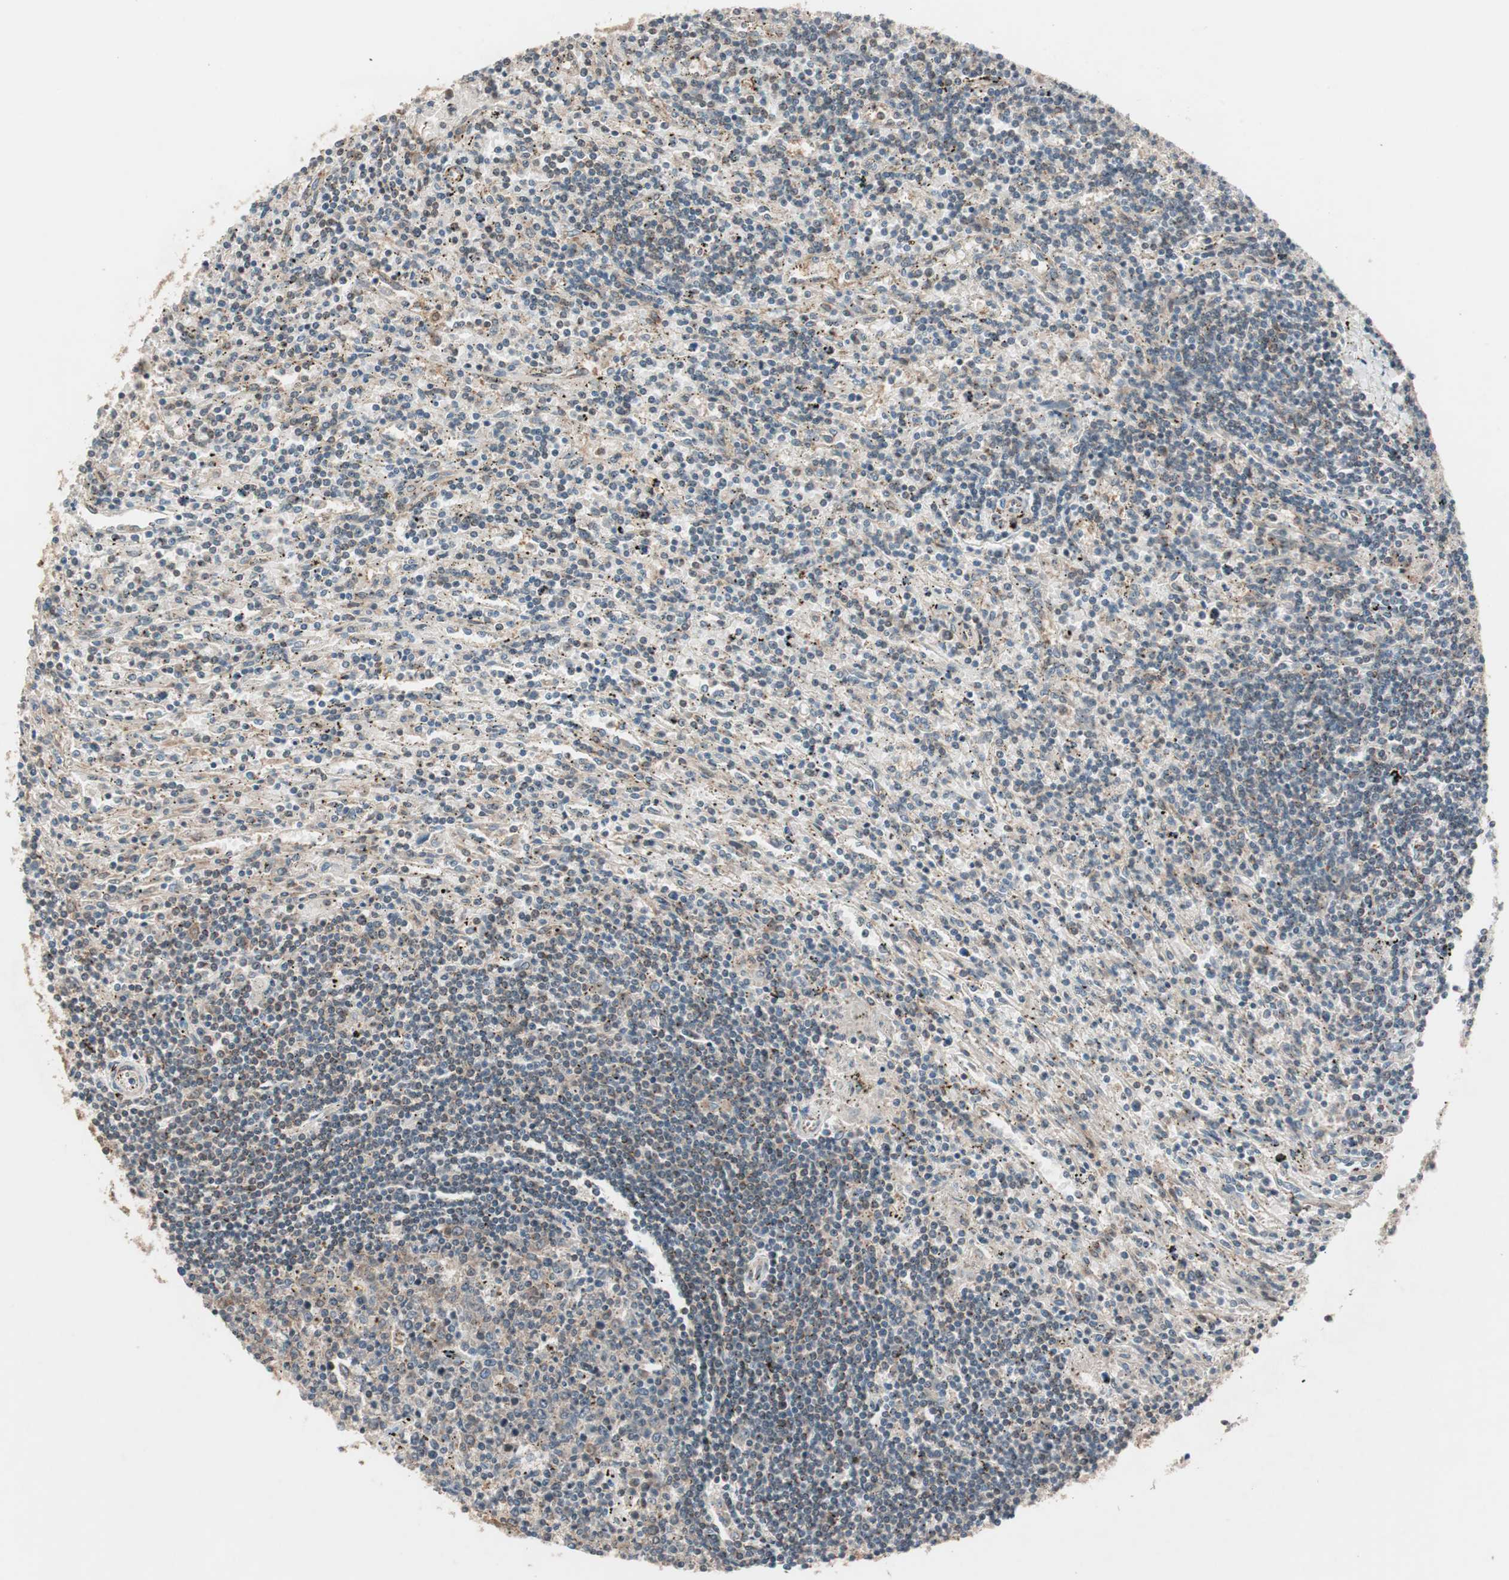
{"staining": {"intensity": "weak", "quantity": ">75%", "location": "cytoplasmic/membranous"}, "tissue": "lymphoma", "cell_type": "Tumor cells", "image_type": "cancer", "snomed": [{"axis": "morphology", "description": "Malignant lymphoma, non-Hodgkin's type, Low grade"}, {"axis": "topography", "description": "Spleen"}], "caption": "IHC (DAB (3,3'-diaminobenzidine)) staining of lymphoma displays weak cytoplasmic/membranous protein staining in approximately >75% of tumor cells.", "gene": "FBXO5", "patient": {"sex": "male", "age": 76}}